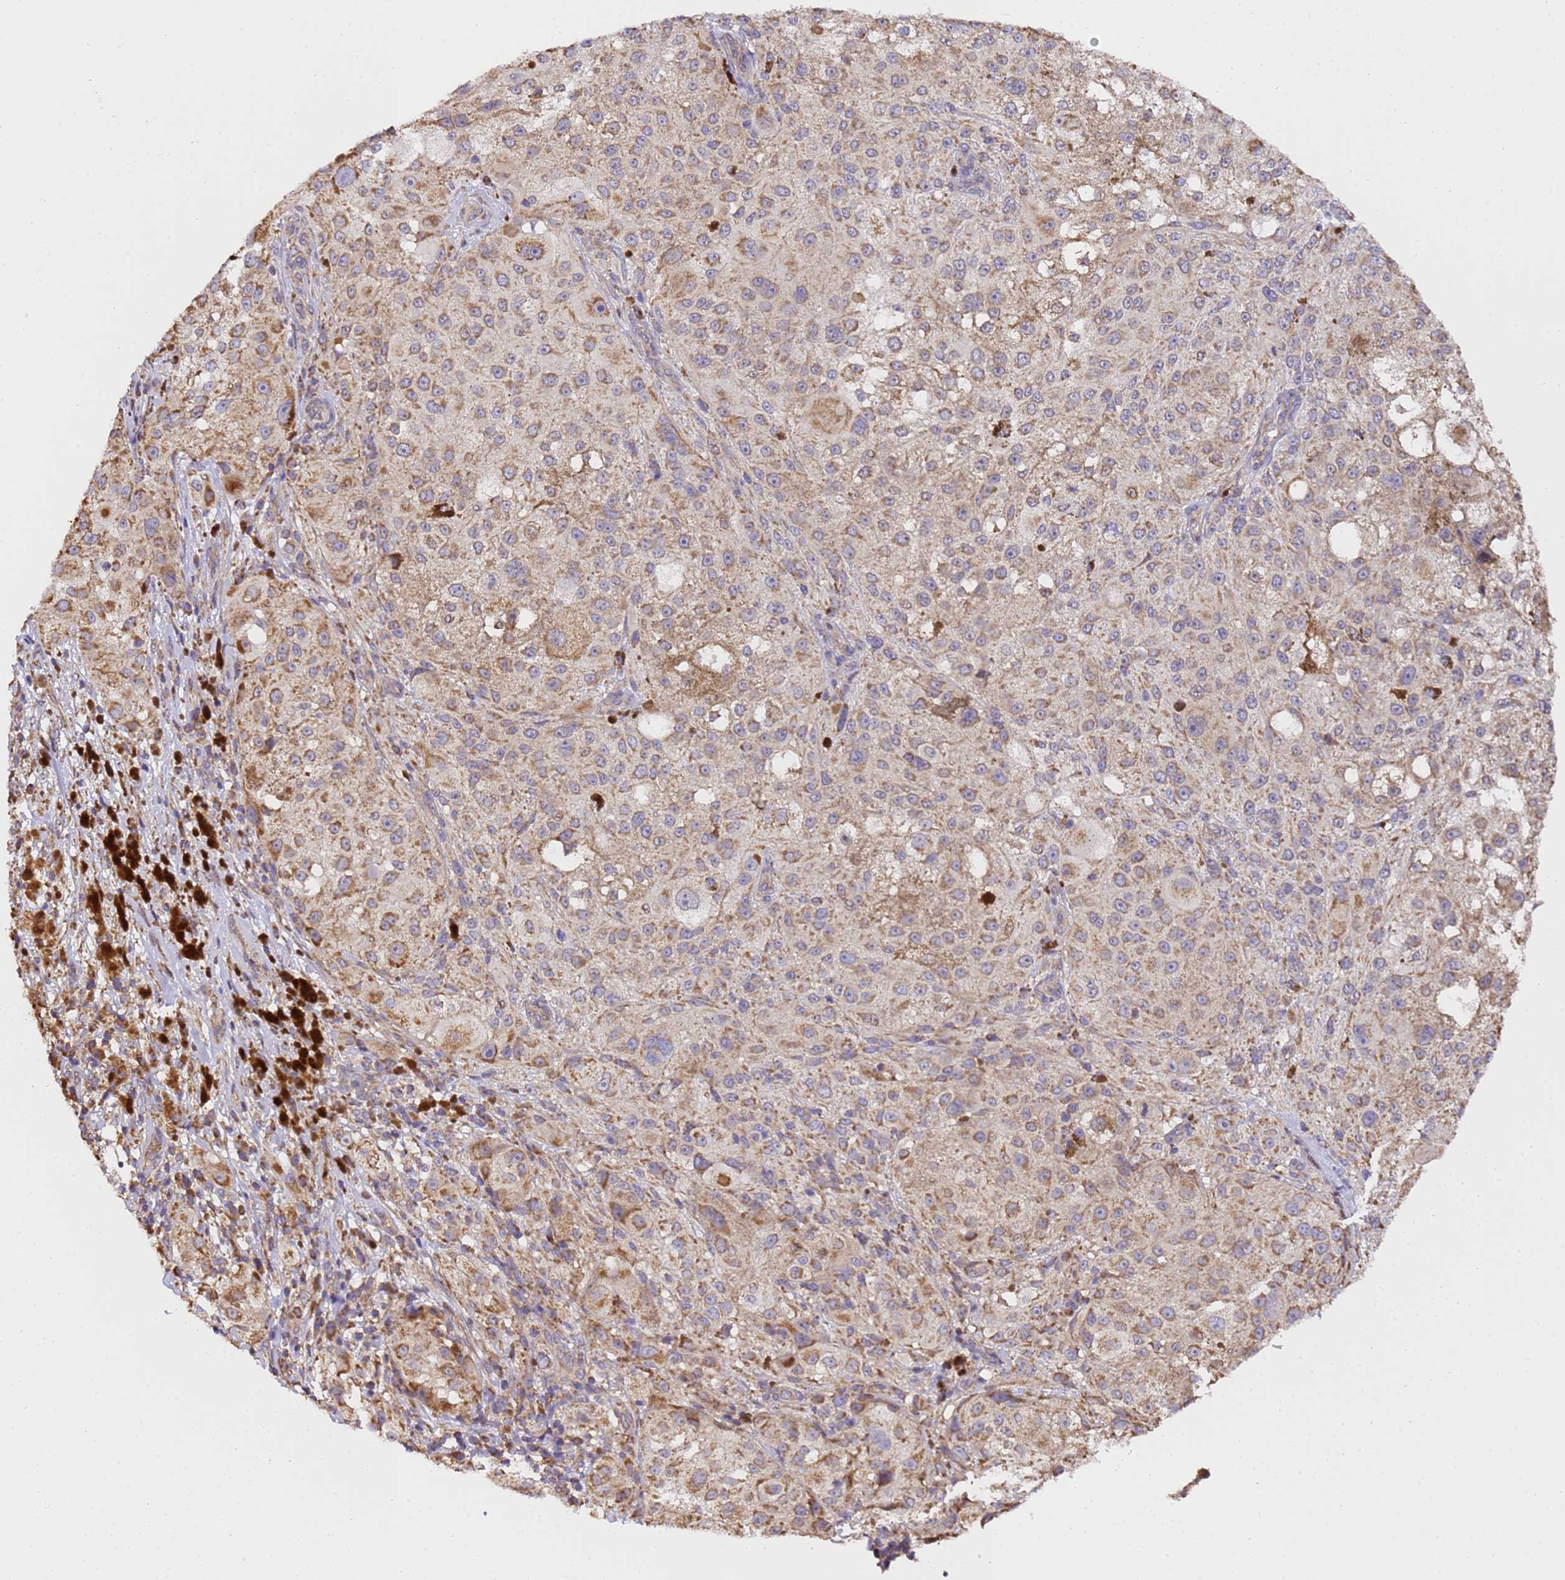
{"staining": {"intensity": "moderate", "quantity": ">75%", "location": "cytoplasmic/membranous"}, "tissue": "melanoma", "cell_type": "Tumor cells", "image_type": "cancer", "snomed": [{"axis": "morphology", "description": "Necrosis, NOS"}, {"axis": "morphology", "description": "Malignant melanoma, NOS"}, {"axis": "topography", "description": "Skin"}], "caption": "Brown immunohistochemical staining in human malignant melanoma displays moderate cytoplasmic/membranous positivity in about >75% of tumor cells. (Stains: DAB in brown, nuclei in blue, Microscopy: brightfield microscopy at high magnification).", "gene": "LRRIQ1", "patient": {"sex": "female", "age": 87}}